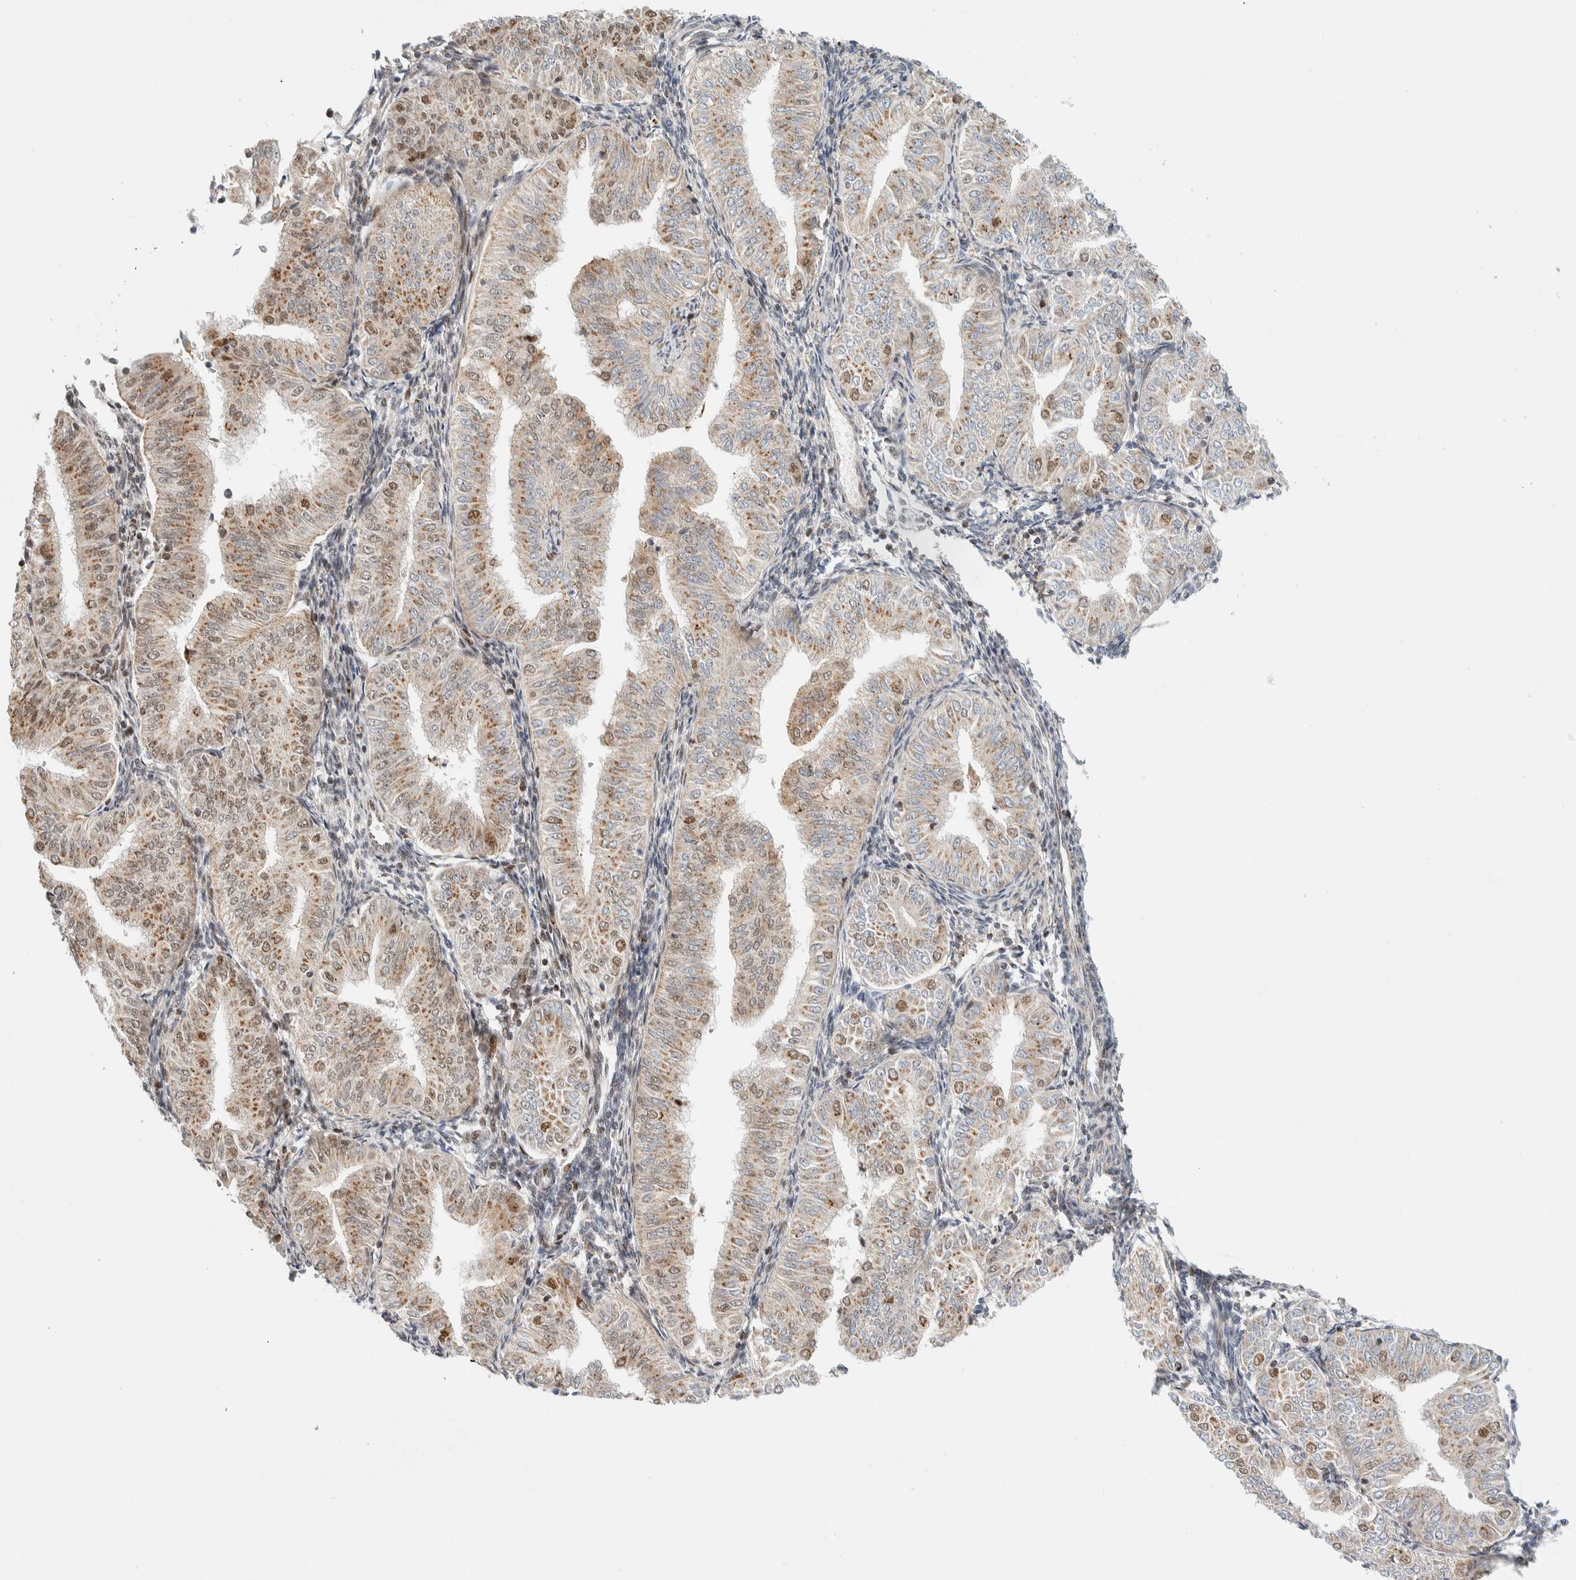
{"staining": {"intensity": "moderate", "quantity": ">75%", "location": "cytoplasmic/membranous,nuclear"}, "tissue": "endometrial cancer", "cell_type": "Tumor cells", "image_type": "cancer", "snomed": [{"axis": "morphology", "description": "Normal tissue, NOS"}, {"axis": "morphology", "description": "Adenocarcinoma, NOS"}, {"axis": "topography", "description": "Endometrium"}], "caption": "A histopathology image of human endometrial cancer (adenocarcinoma) stained for a protein reveals moderate cytoplasmic/membranous and nuclear brown staining in tumor cells.", "gene": "TSPAN32", "patient": {"sex": "female", "age": 53}}